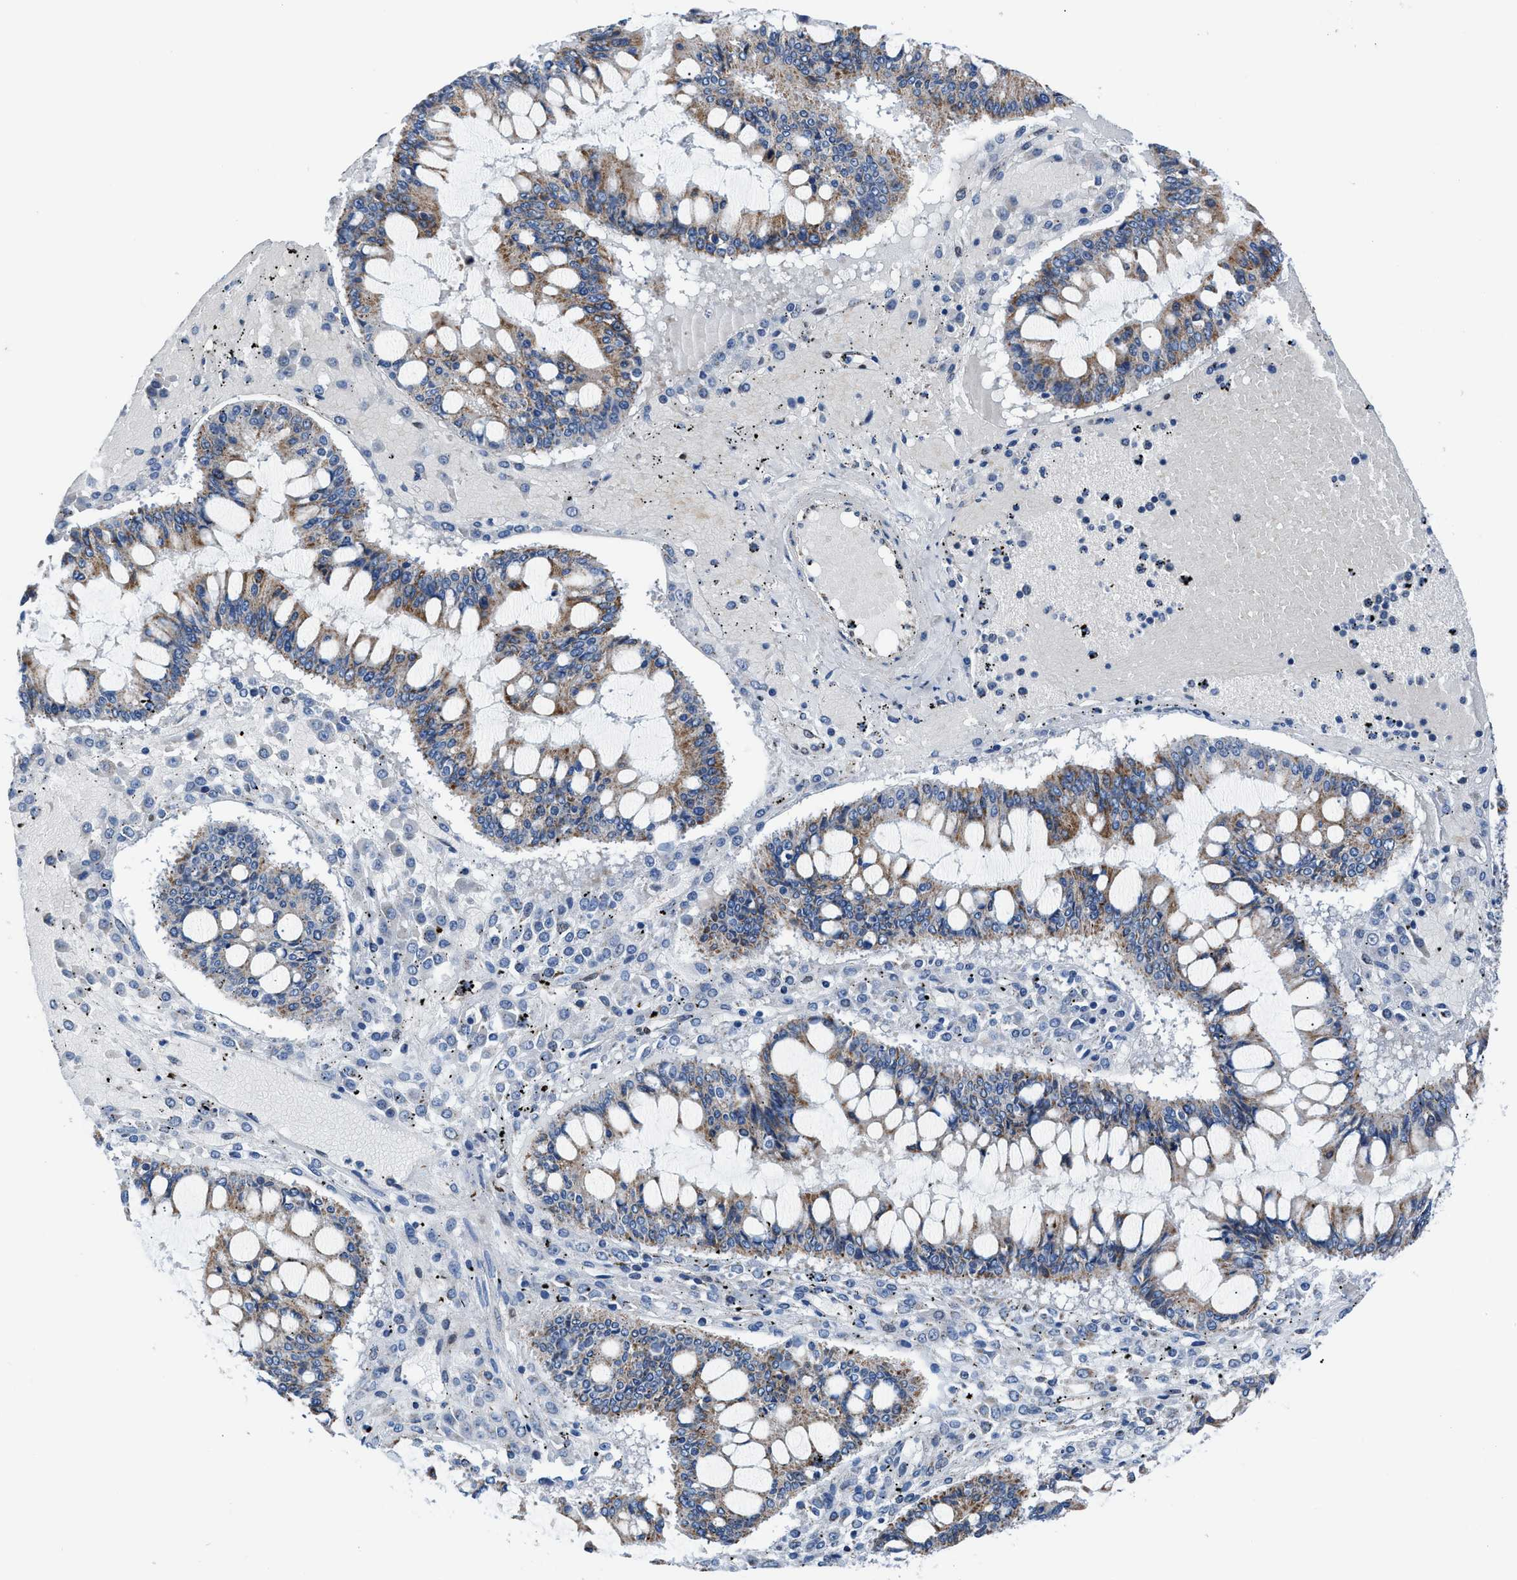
{"staining": {"intensity": "moderate", "quantity": "25%-75%", "location": "cytoplasmic/membranous"}, "tissue": "ovarian cancer", "cell_type": "Tumor cells", "image_type": "cancer", "snomed": [{"axis": "morphology", "description": "Cystadenocarcinoma, mucinous, NOS"}, {"axis": "topography", "description": "Ovary"}], "caption": "Human ovarian cancer (mucinous cystadenocarcinoma) stained for a protein (brown) reveals moderate cytoplasmic/membranous positive staining in approximately 25%-75% of tumor cells.", "gene": "LMO2", "patient": {"sex": "female", "age": 73}}